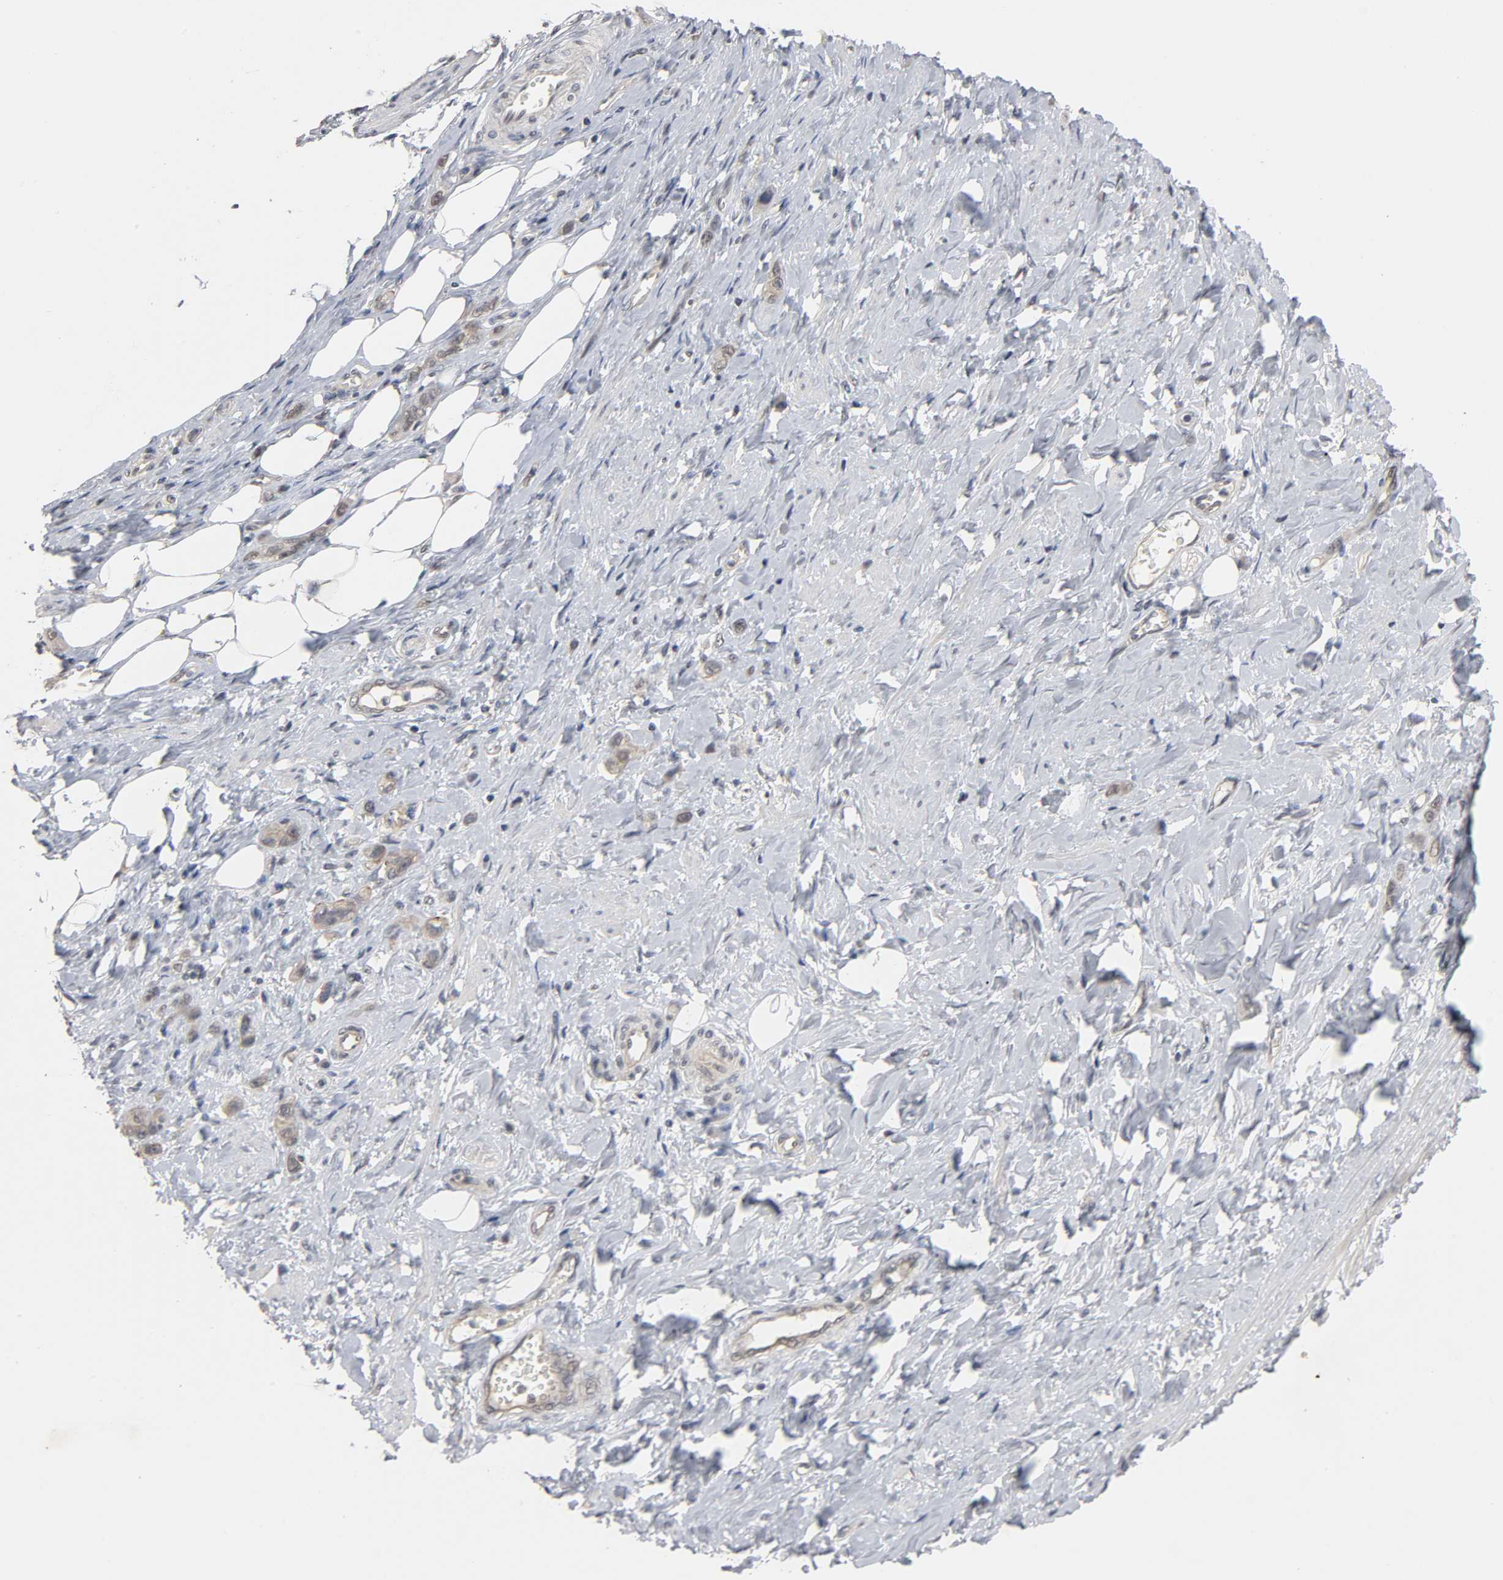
{"staining": {"intensity": "moderate", "quantity": ">75%", "location": "cytoplasmic/membranous"}, "tissue": "stomach cancer", "cell_type": "Tumor cells", "image_type": "cancer", "snomed": [{"axis": "morphology", "description": "Adenocarcinoma, NOS"}, {"axis": "topography", "description": "Stomach"}], "caption": "Adenocarcinoma (stomach) tissue demonstrates moderate cytoplasmic/membranous positivity in about >75% of tumor cells, visualized by immunohistochemistry. The staining was performed using DAB (3,3'-diaminobenzidine) to visualize the protein expression in brown, while the nuclei were stained in blue with hematoxylin (Magnification: 20x).", "gene": "HTR1E", "patient": {"sex": "male", "age": 82}}